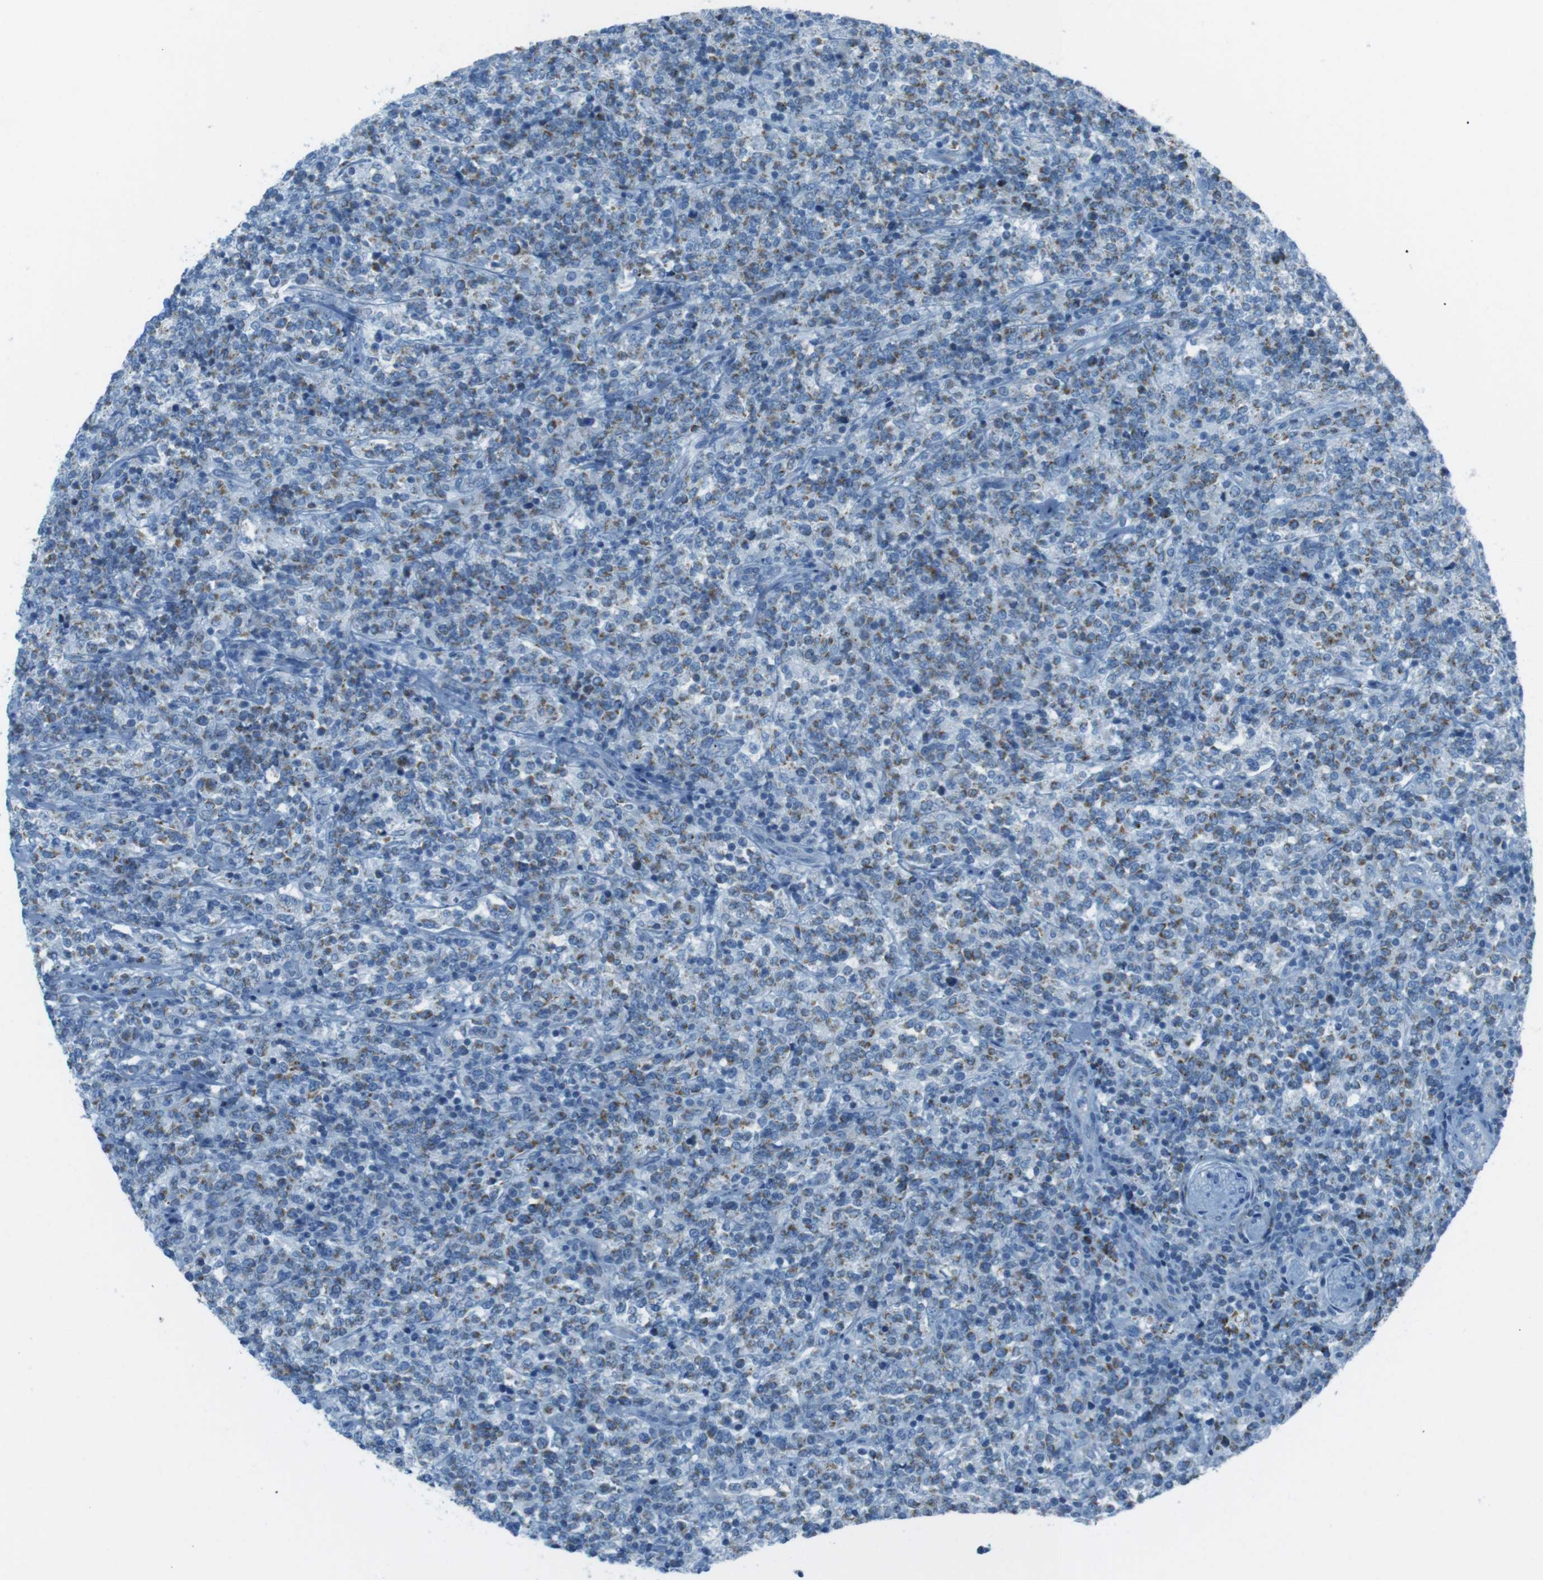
{"staining": {"intensity": "moderate", "quantity": ">75%", "location": "cytoplasmic/membranous"}, "tissue": "lymphoma", "cell_type": "Tumor cells", "image_type": "cancer", "snomed": [{"axis": "morphology", "description": "Malignant lymphoma, non-Hodgkin's type, High grade"}, {"axis": "topography", "description": "Soft tissue"}], "caption": "Protein staining demonstrates moderate cytoplasmic/membranous staining in approximately >75% of tumor cells in high-grade malignant lymphoma, non-Hodgkin's type. (Stains: DAB (3,3'-diaminobenzidine) in brown, nuclei in blue, Microscopy: brightfield microscopy at high magnification).", "gene": "DNAJA3", "patient": {"sex": "male", "age": 18}}